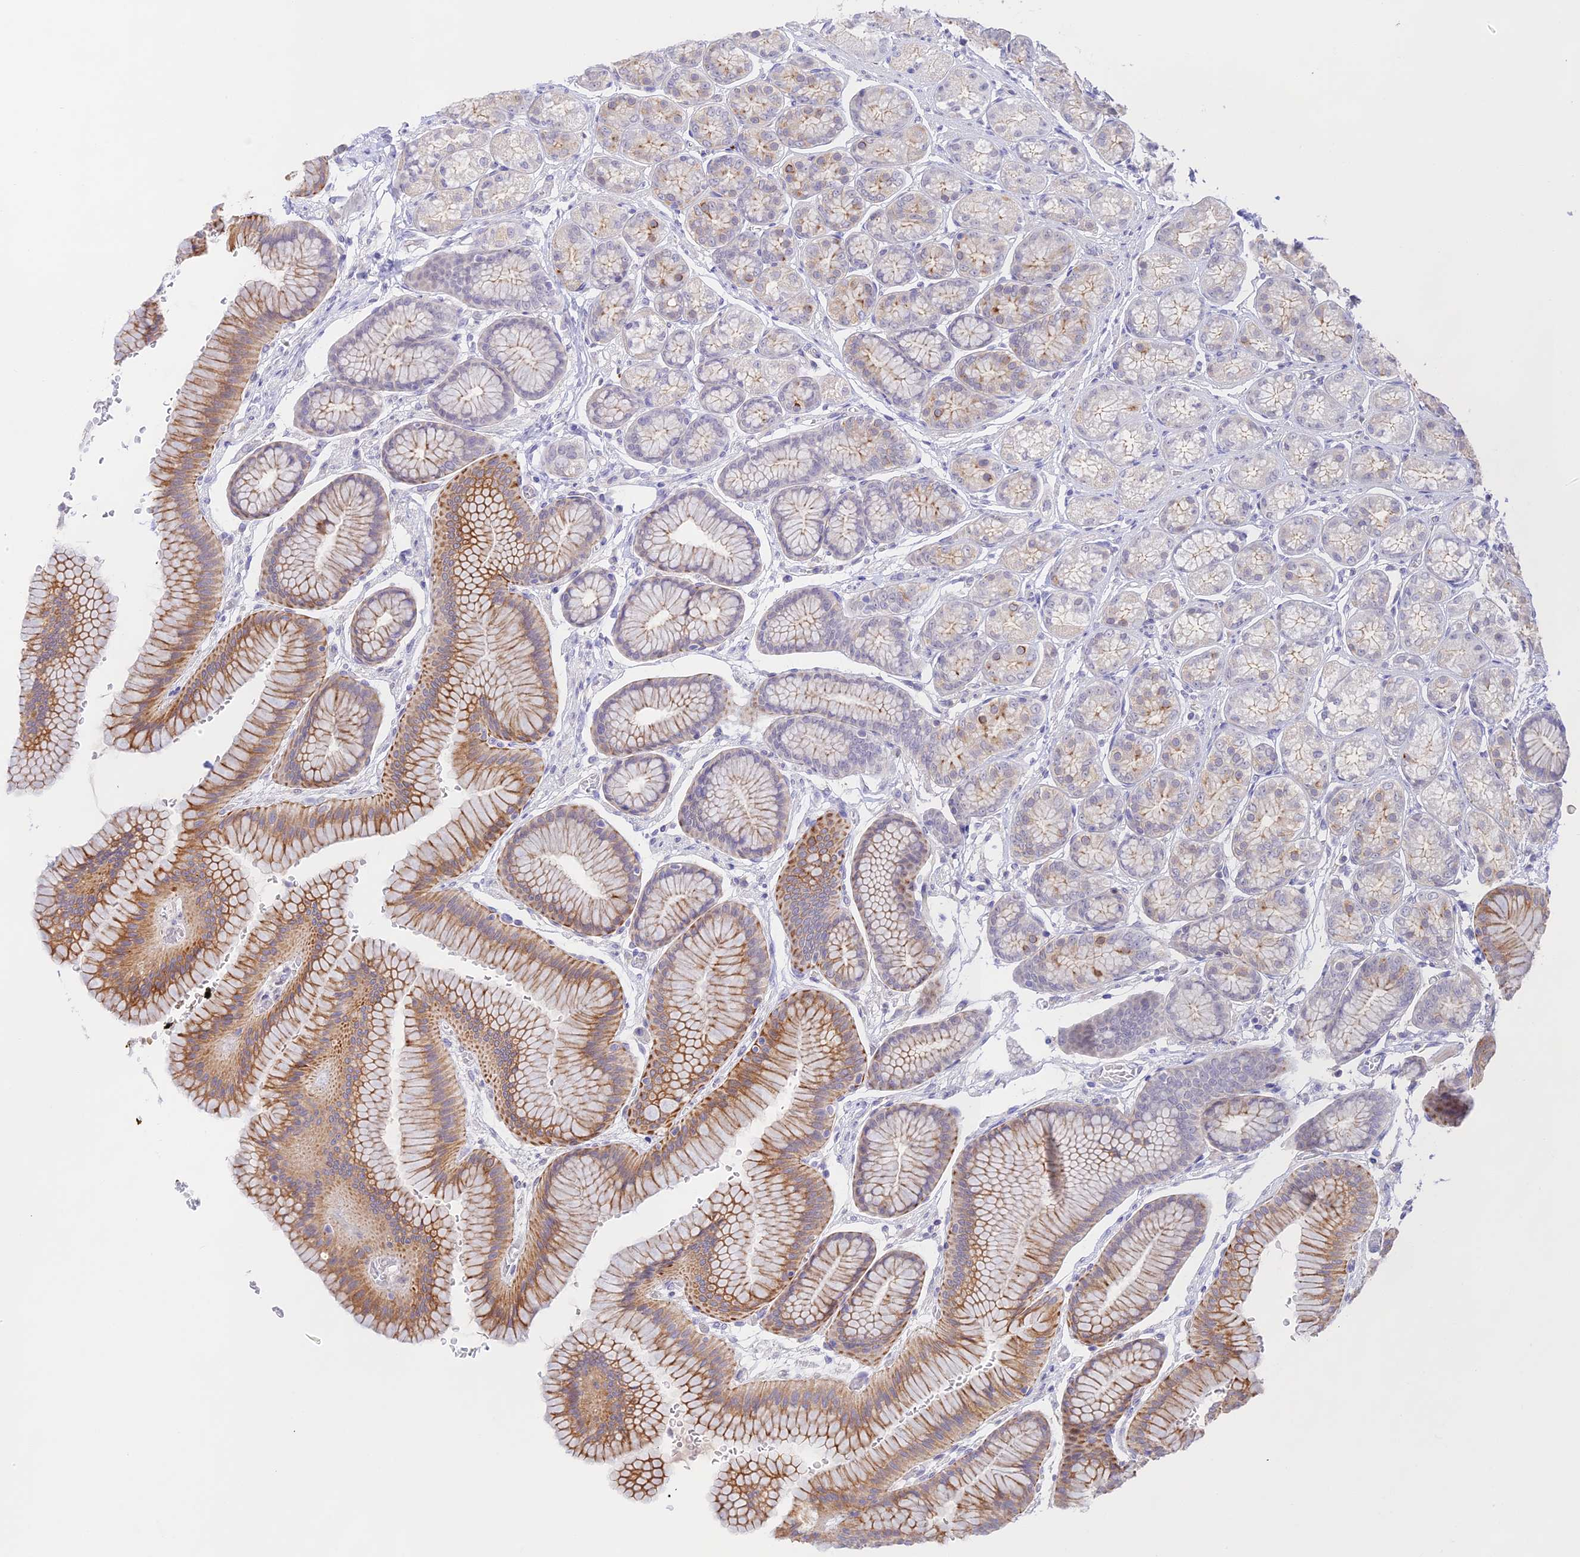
{"staining": {"intensity": "moderate", "quantity": "25%-75%", "location": "cytoplasmic/membranous"}, "tissue": "stomach", "cell_type": "Glandular cells", "image_type": "normal", "snomed": [{"axis": "morphology", "description": "Normal tissue, NOS"}, {"axis": "morphology", "description": "Adenocarcinoma, NOS"}, {"axis": "morphology", "description": "Adenocarcinoma, High grade"}, {"axis": "topography", "description": "Stomach, upper"}, {"axis": "topography", "description": "Stomach"}], "caption": "A histopathology image of stomach stained for a protein demonstrates moderate cytoplasmic/membranous brown staining in glandular cells.", "gene": "CAMSAP3", "patient": {"sex": "female", "age": 65}}